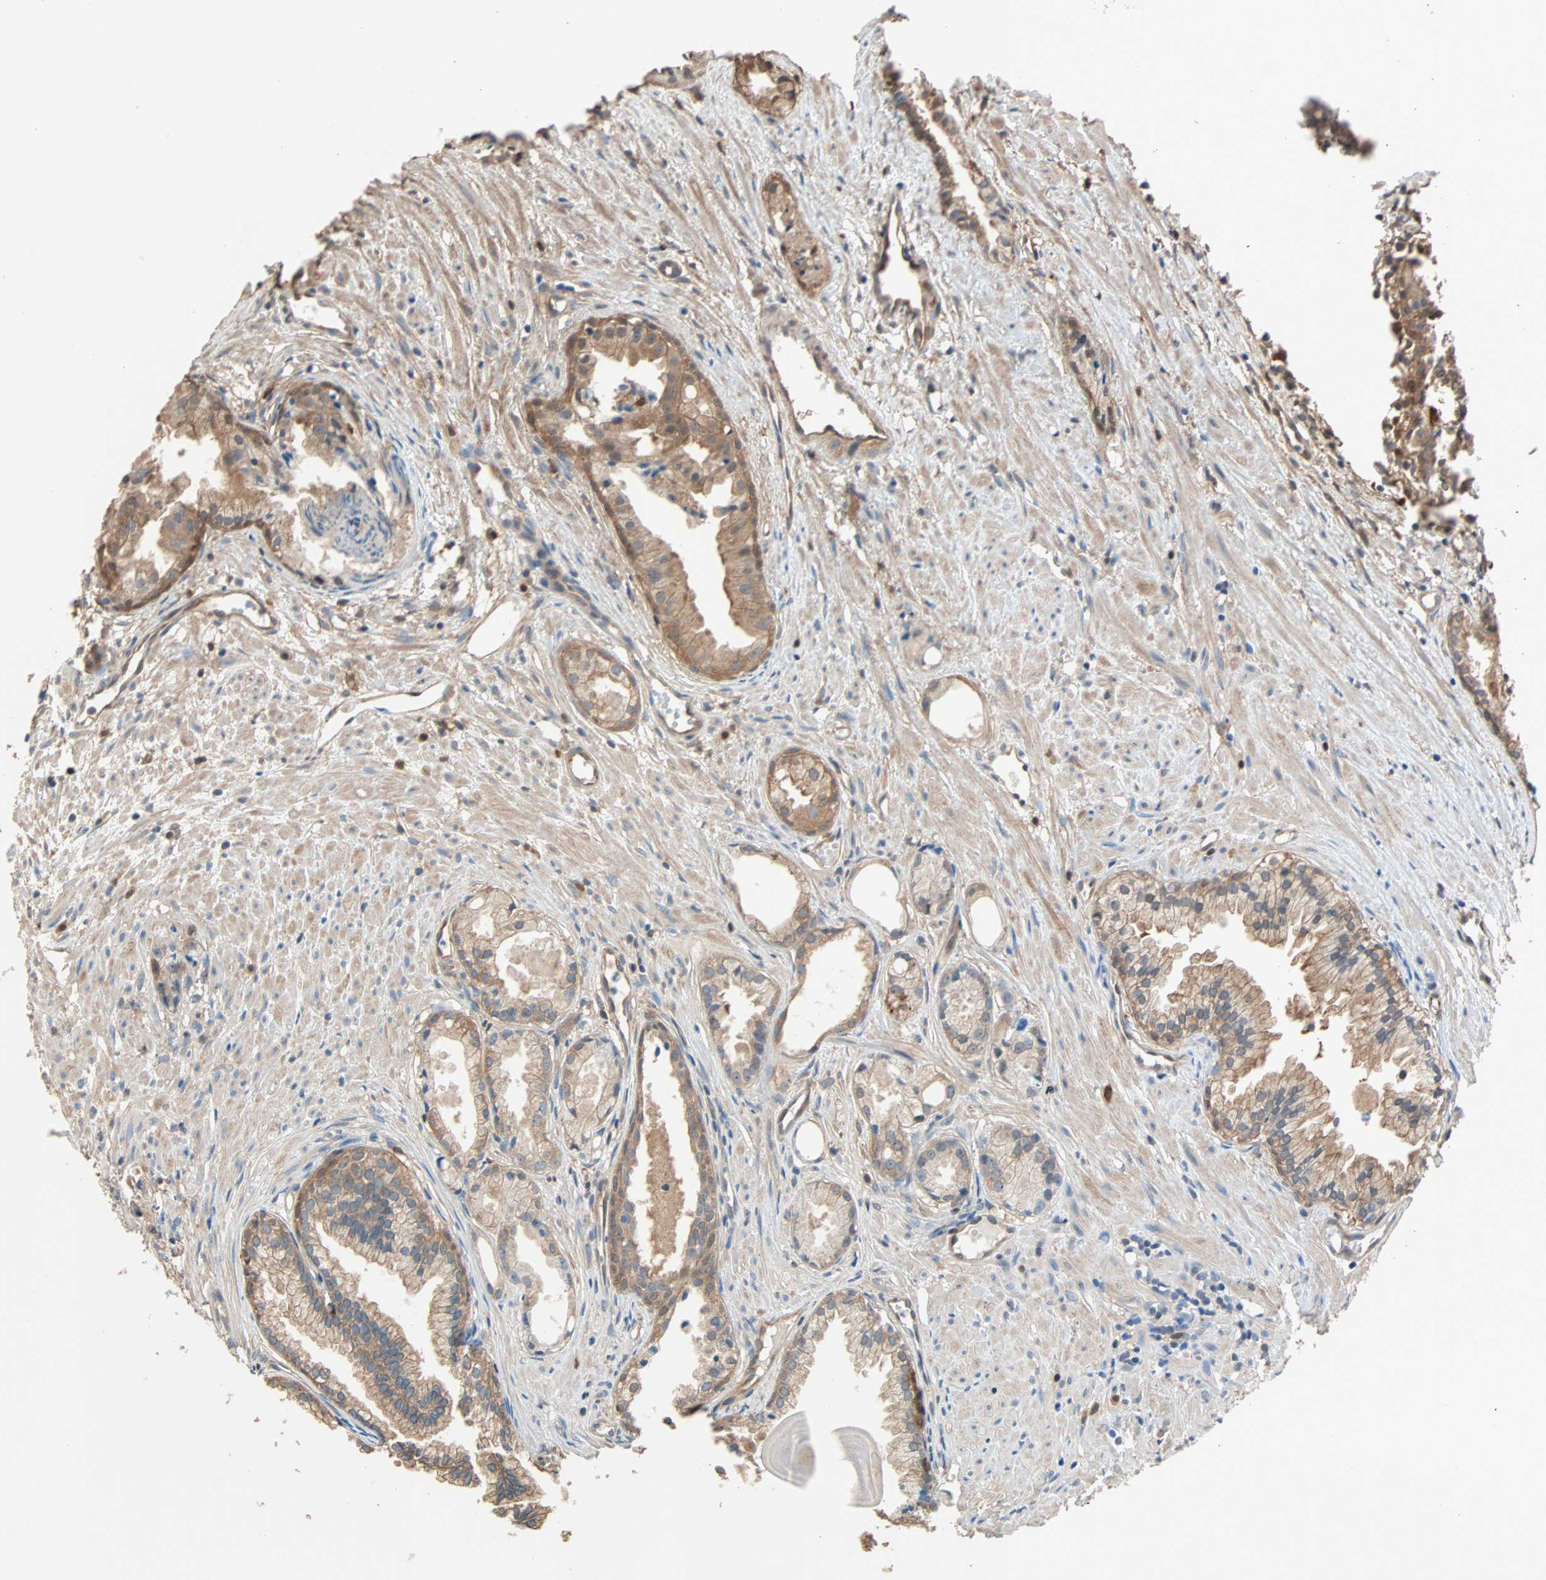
{"staining": {"intensity": "moderate", "quantity": ">75%", "location": "cytoplasmic/membranous"}, "tissue": "prostate cancer", "cell_type": "Tumor cells", "image_type": "cancer", "snomed": [{"axis": "morphology", "description": "Adenocarcinoma, Low grade"}, {"axis": "topography", "description": "Prostate"}], "caption": "A micrograph of human prostate cancer stained for a protein reveals moderate cytoplasmic/membranous brown staining in tumor cells. Using DAB (brown) and hematoxylin (blue) stains, captured at high magnification using brightfield microscopy.", "gene": "PRDX1", "patient": {"sex": "male", "age": 72}}